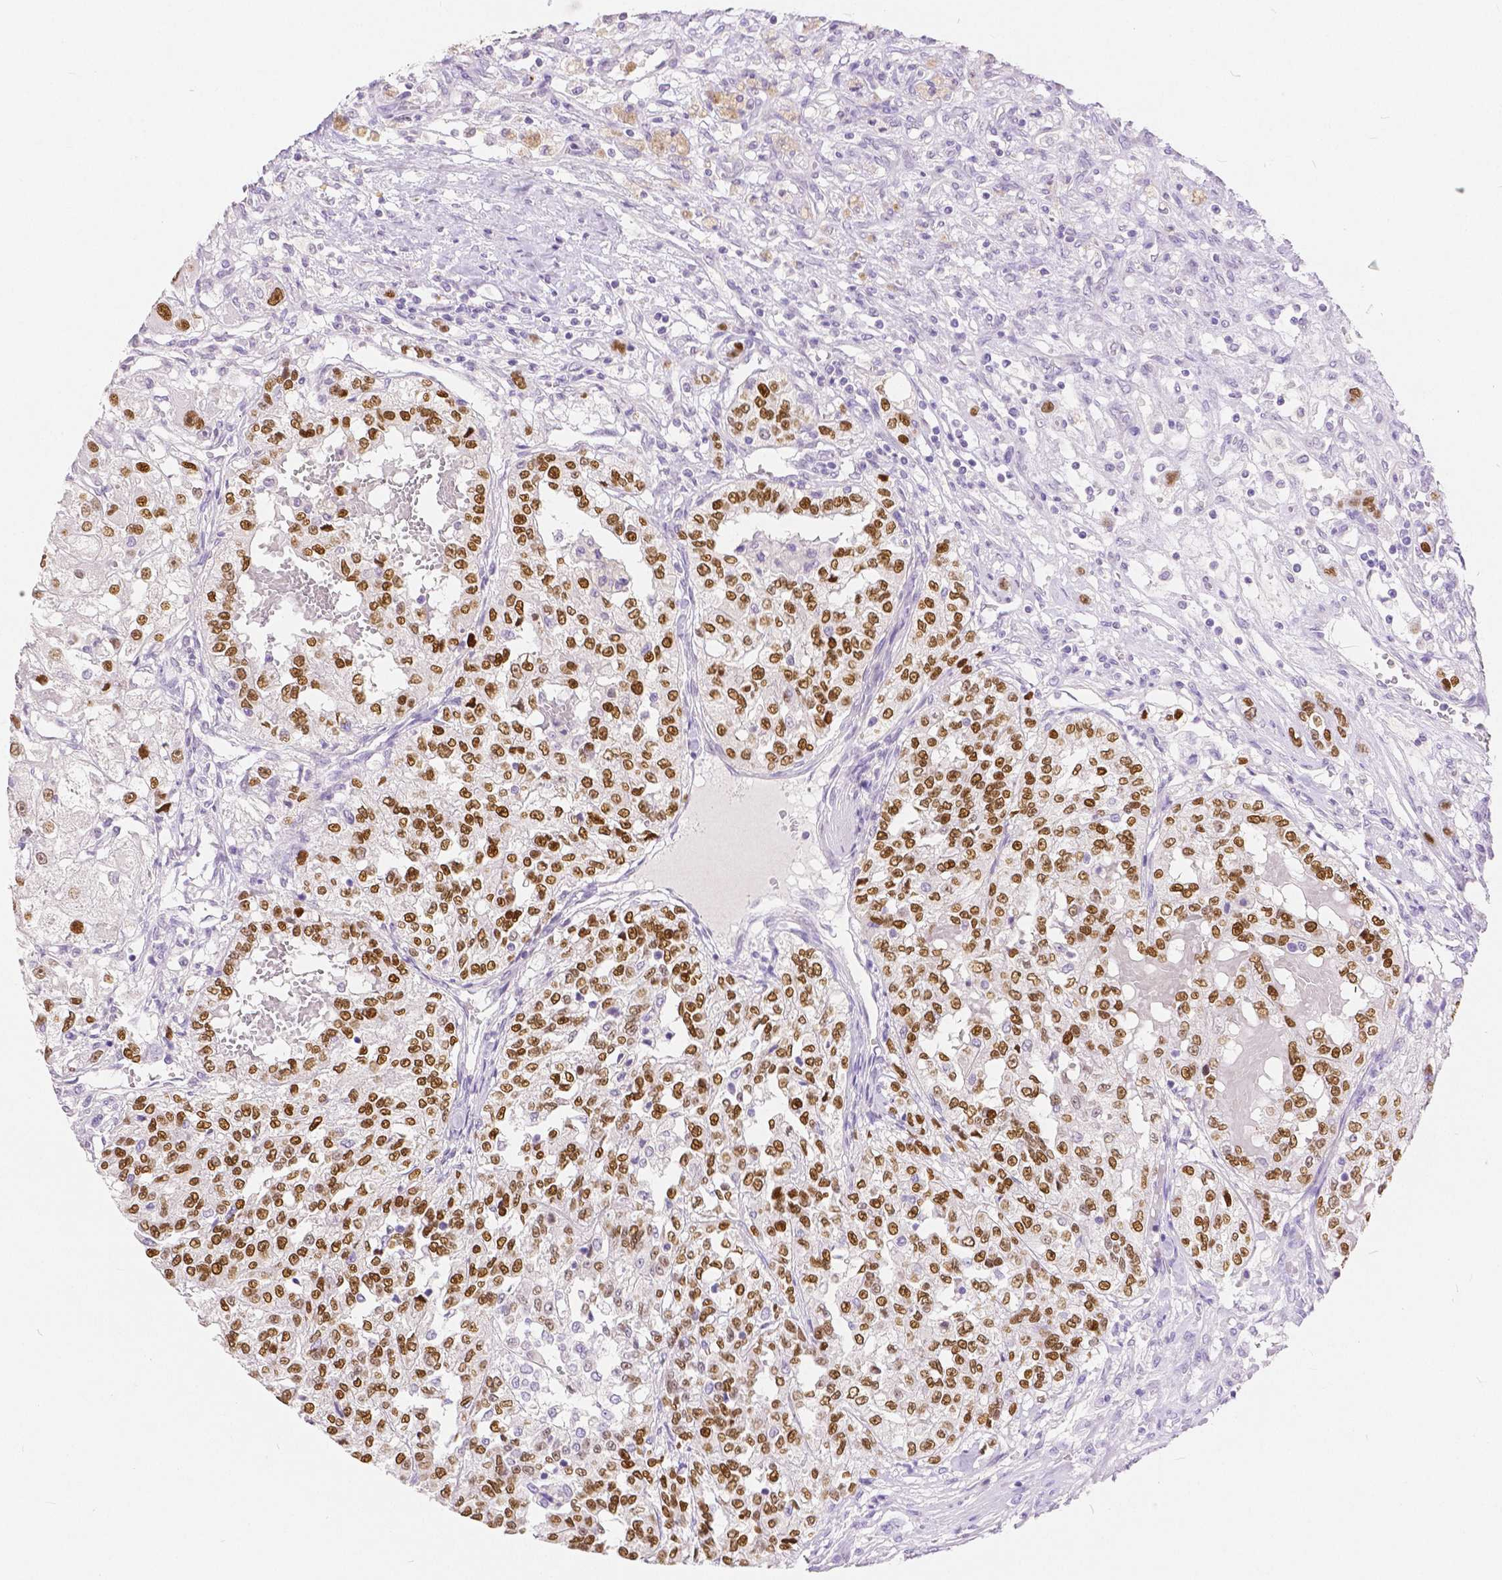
{"staining": {"intensity": "strong", "quantity": ">75%", "location": "nuclear"}, "tissue": "renal cancer", "cell_type": "Tumor cells", "image_type": "cancer", "snomed": [{"axis": "morphology", "description": "Adenocarcinoma, NOS"}, {"axis": "topography", "description": "Kidney"}], "caption": "A high-resolution image shows immunohistochemistry staining of adenocarcinoma (renal), which reveals strong nuclear staining in about >75% of tumor cells. (DAB (3,3'-diaminobenzidine) IHC with brightfield microscopy, high magnification).", "gene": "HNF1B", "patient": {"sex": "female", "age": 63}}